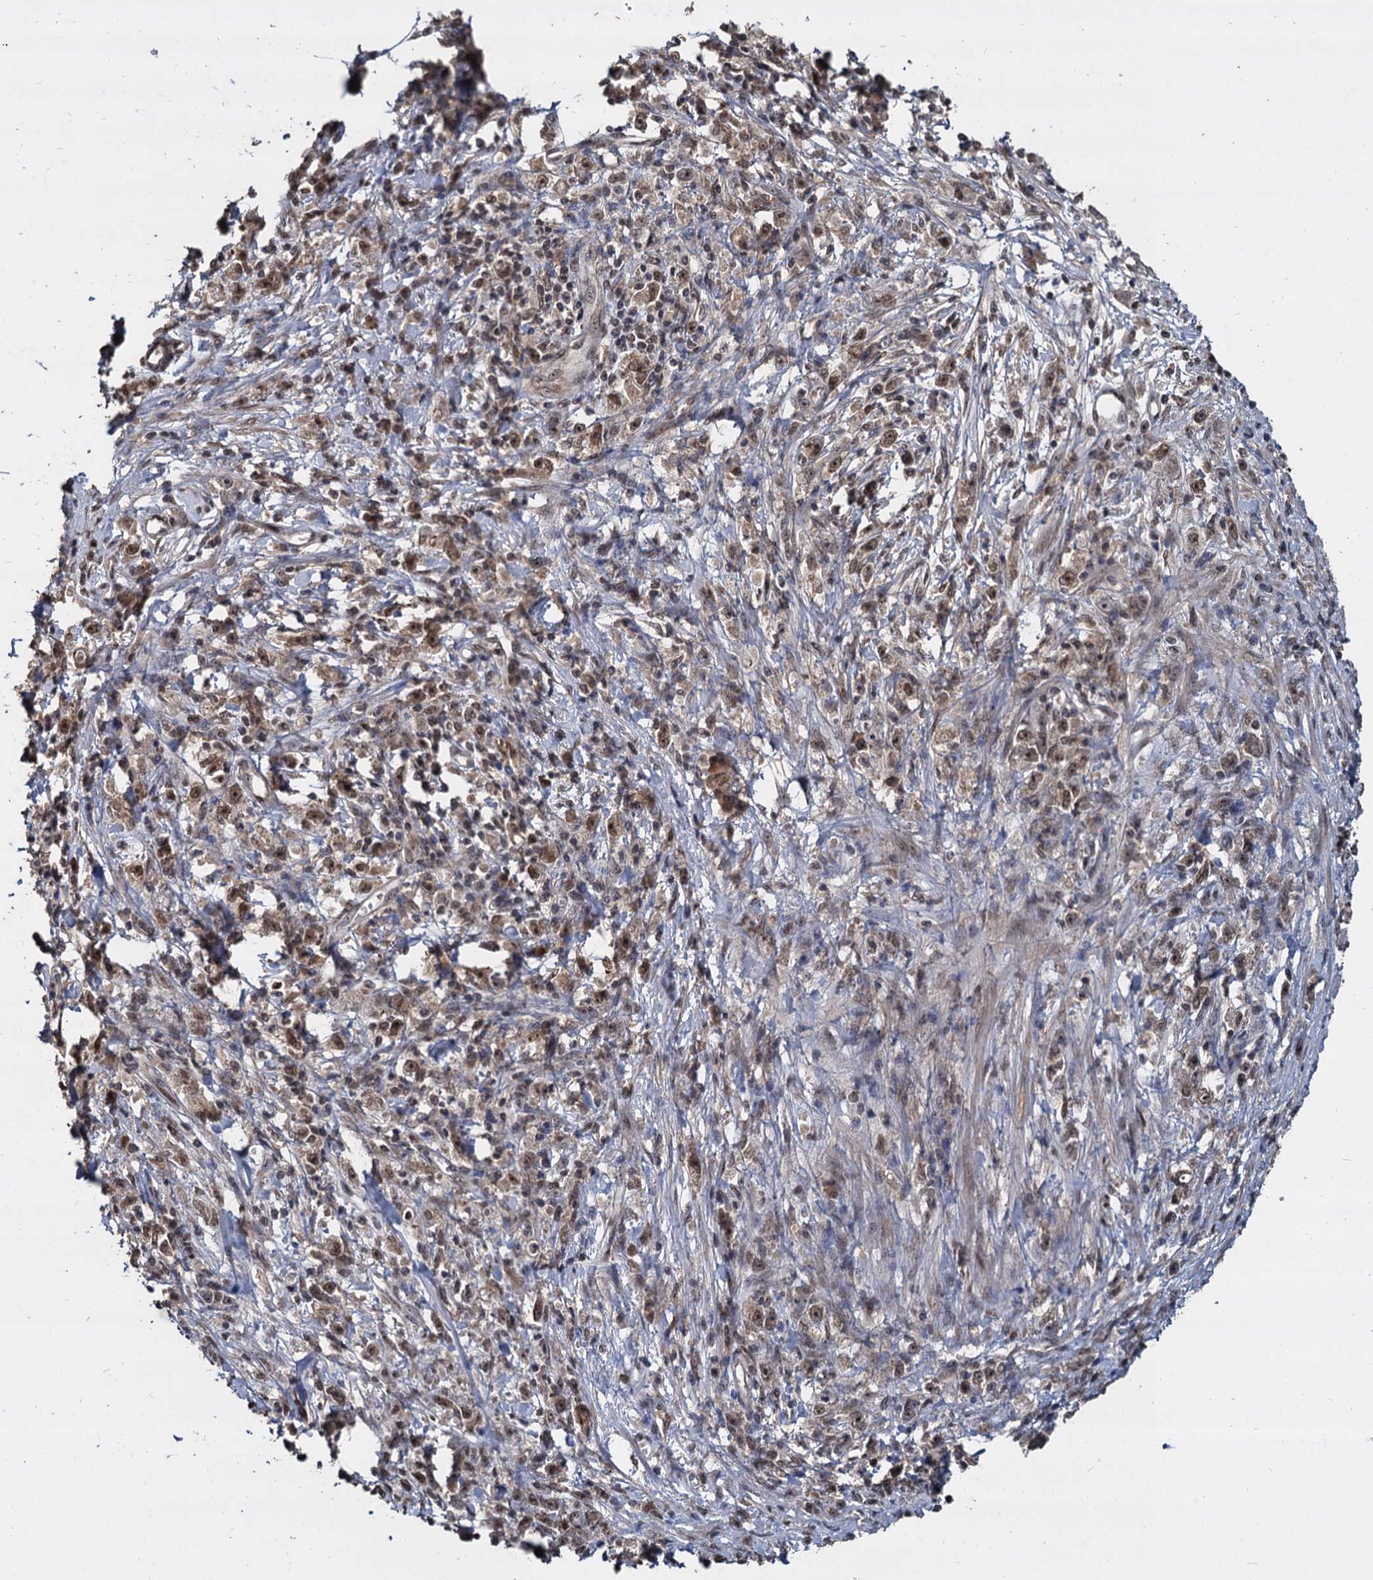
{"staining": {"intensity": "weak", "quantity": "25%-75%", "location": "nuclear"}, "tissue": "stomach cancer", "cell_type": "Tumor cells", "image_type": "cancer", "snomed": [{"axis": "morphology", "description": "Adenocarcinoma, NOS"}, {"axis": "topography", "description": "Stomach"}], "caption": "A micrograph of human stomach adenocarcinoma stained for a protein reveals weak nuclear brown staining in tumor cells.", "gene": "FAM216B", "patient": {"sex": "female", "age": 59}}